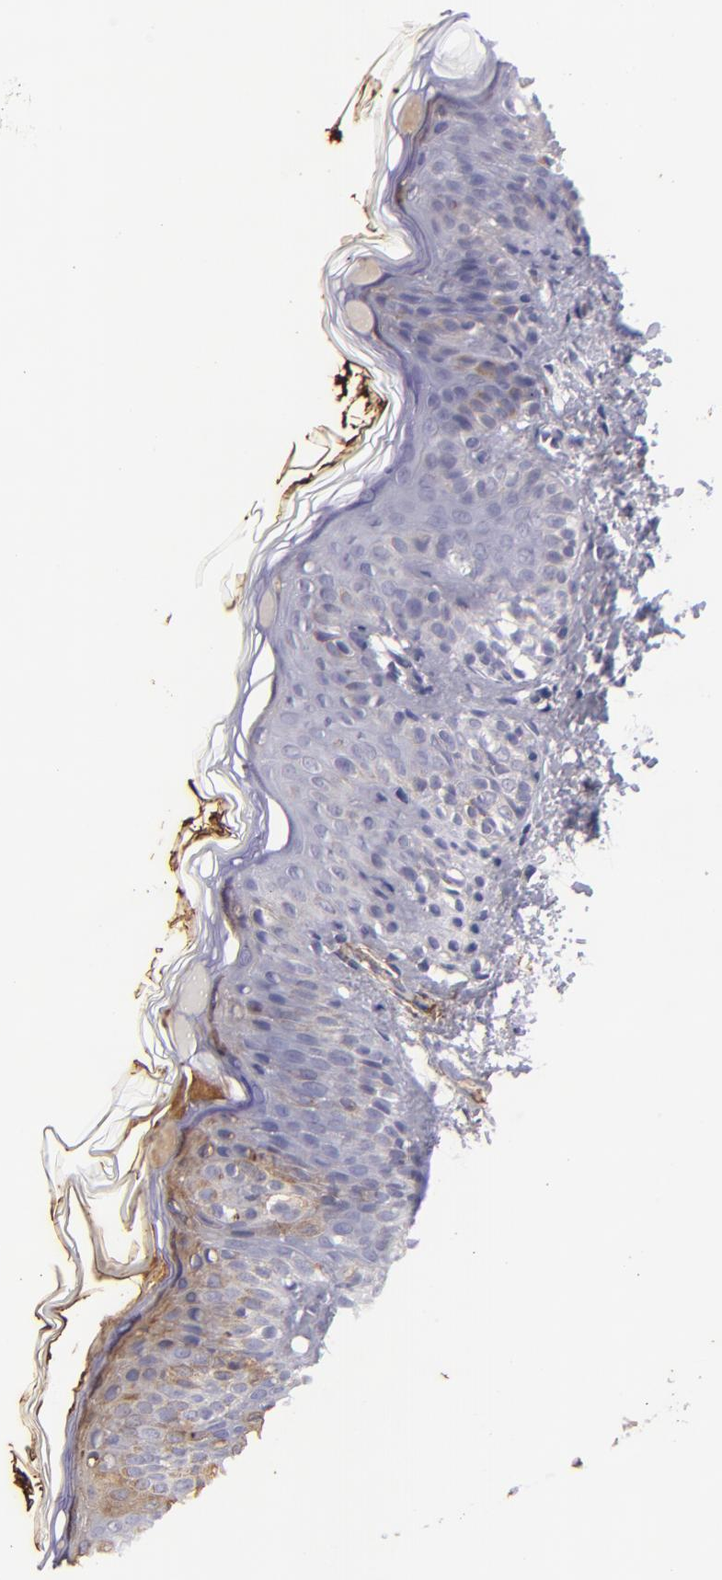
{"staining": {"intensity": "moderate", "quantity": ">75%", "location": "cytoplasmic/membranous"}, "tissue": "skin", "cell_type": "Fibroblasts", "image_type": "normal", "snomed": [{"axis": "morphology", "description": "Normal tissue, NOS"}, {"axis": "topography", "description": "Skin"}], "caption": "A medium amount of moderate cytoplasmic/membranous staining is identified in about >75% of fibroblasts in normal skin.", "gene": "FGB", "patient": {"sex": "female", "age": 4}}